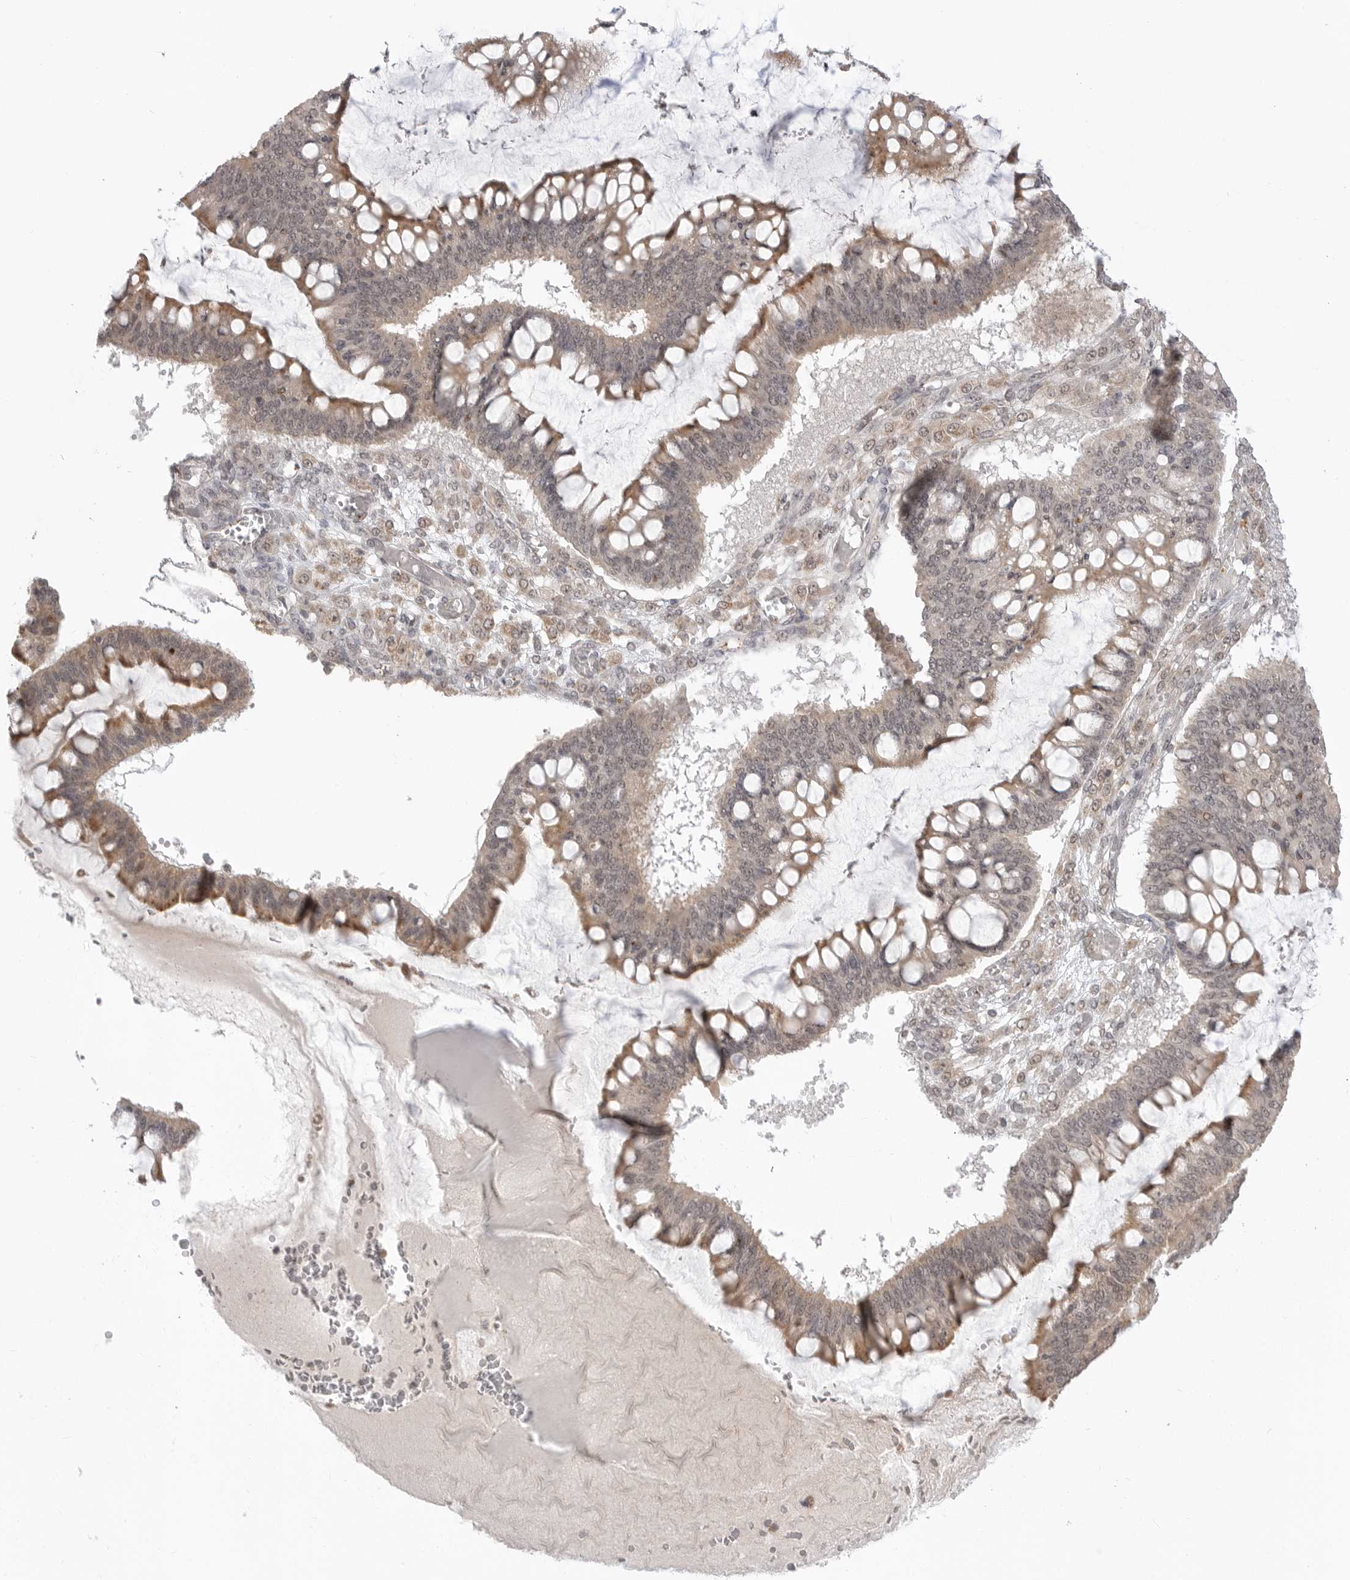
{"staining": {"intensity": "moderate", "quantity": ">75%", "location": "cytoplasmic/membranous"}, "tissue": "ovarian cancer", "cell_type": "Tumor cells", "image_type": "cancer", "snomed": [{"axis": "morphology", "description": "Cystadenocarcinoma, mucinous, NOS"}, {"axis": "topography", "description": "Ovary"}], "caption": "Ovarian cancer stained for a protein (brown) displays moderate cytoplasmic/membranous positive positivity in approximately >75% of tumor cells.", "gene": "KALRN", "patient": {"sex": "female", "age": 73}}